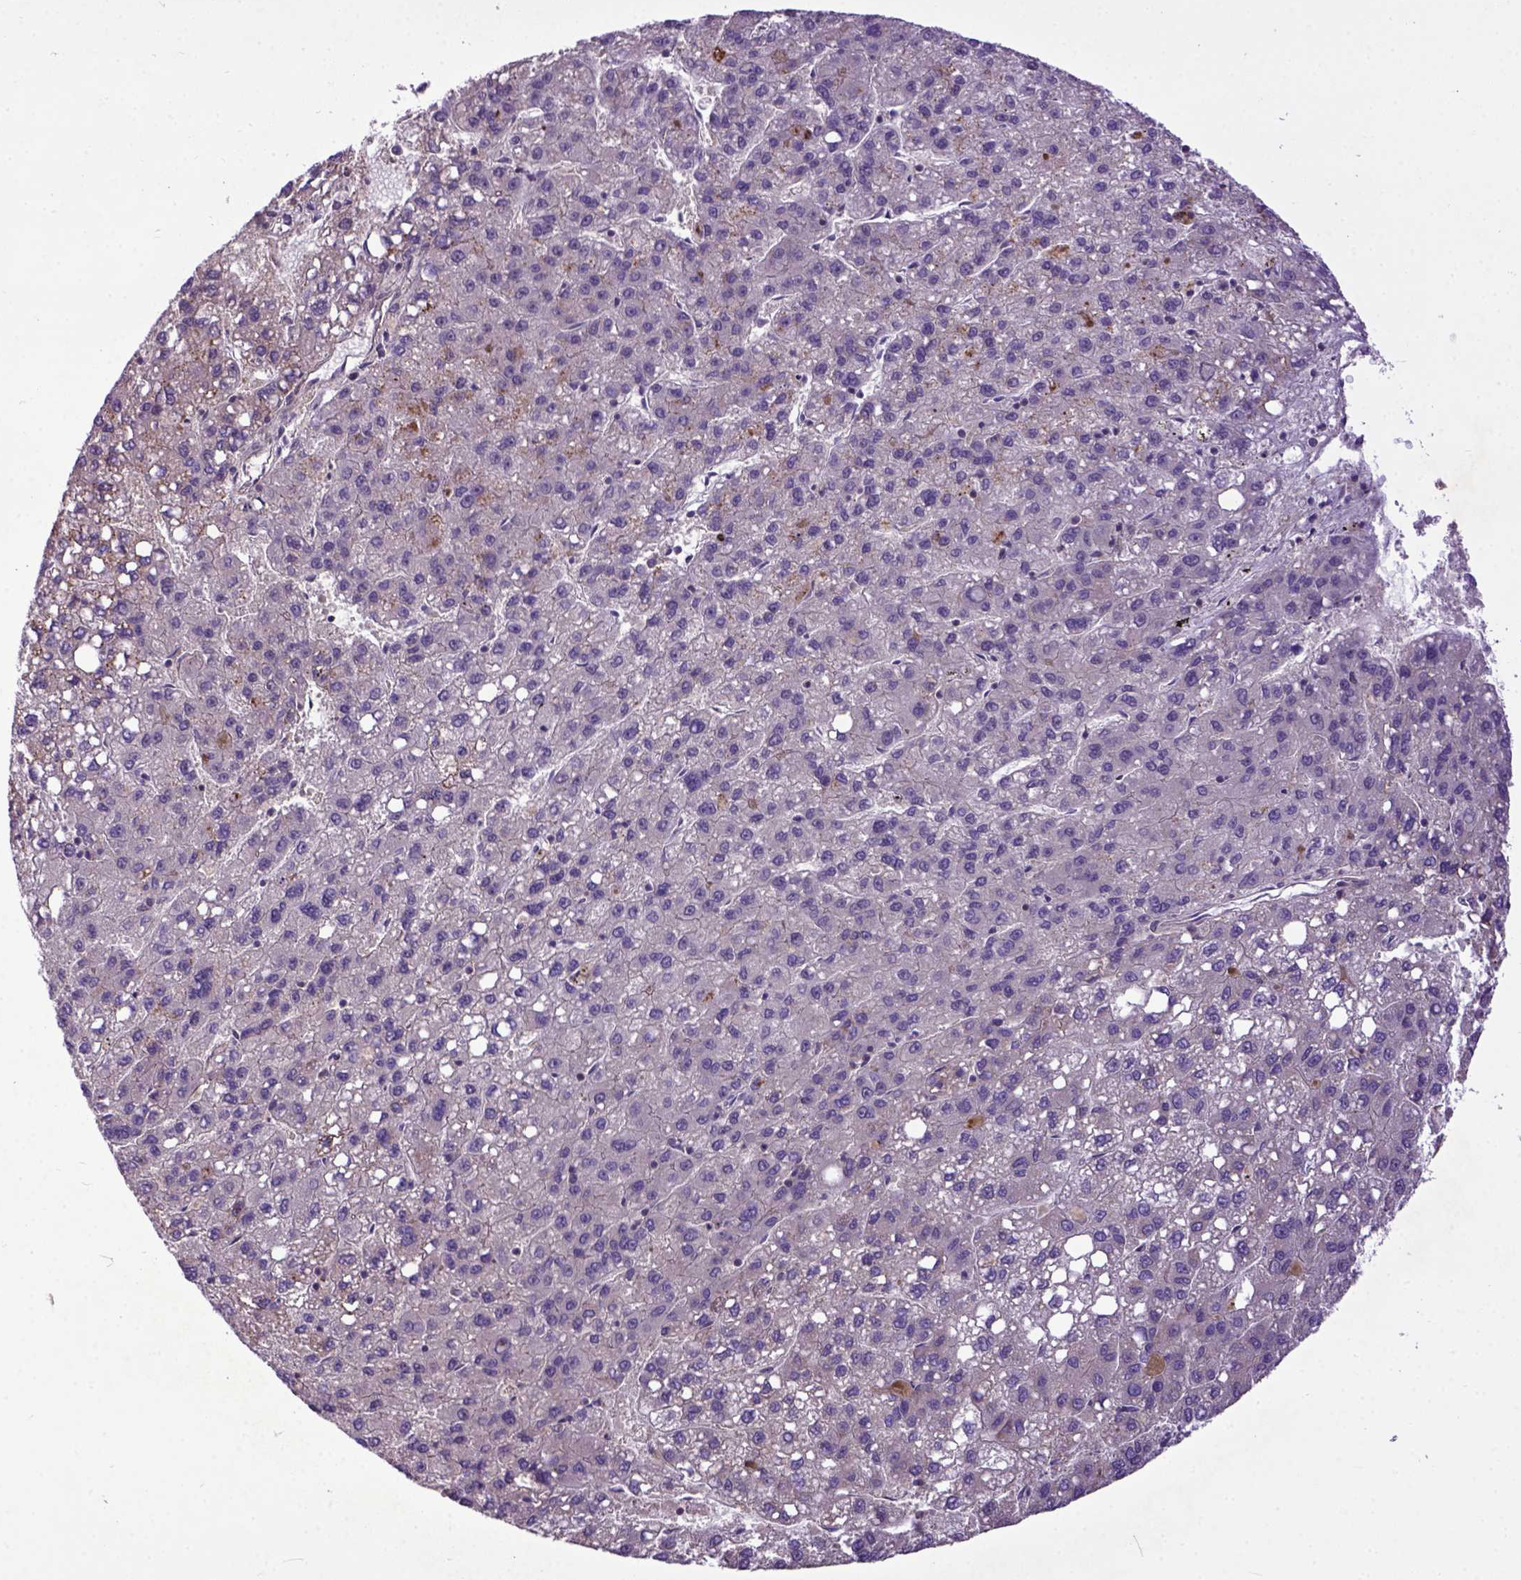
{"staining": {"intensity": "negative", "quantity": "none", "location": "none"}, "tissue": "liver cancer", "cell_type": "Tumor cells", "image_type": "cancer", "snomed": [{"axis": "morphology", "description": "Carcinoma, Hepatocellular, NOS"}, {"axis": "topography", "description": "Liver"}], "caption": "Immunohistochemistry (IHC) histopathology image of liver hepatocellular carcinoma stained for a protein (brown), which demonstrates no positivity in tumor cells.", "gene": "CPNE1", "patient": {"sex": "female", "age": 82}}